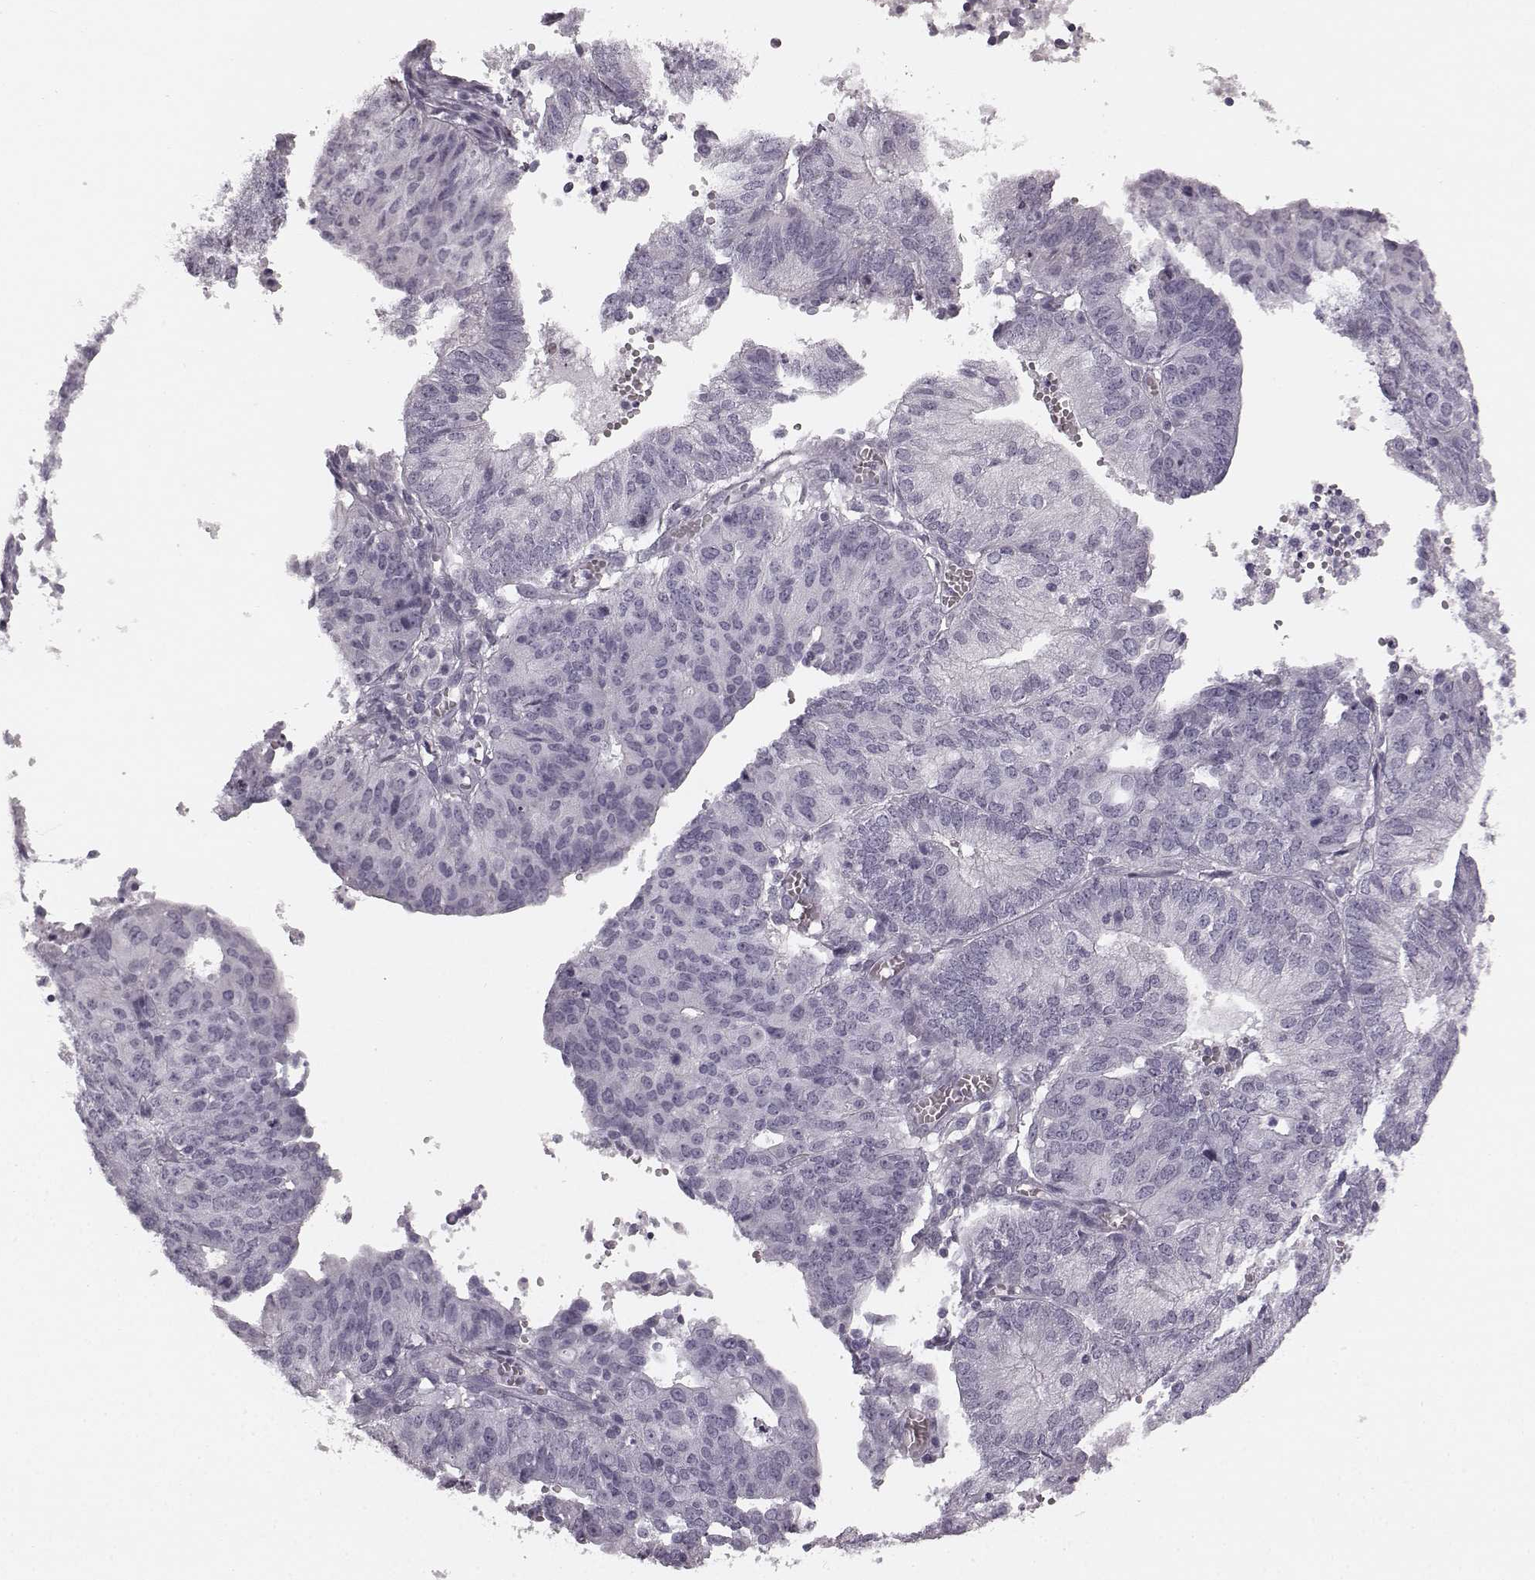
{"staining": {"intensity": "negative", "quantity": "none", "location": "none"}, "tissue": "endometrial cancer", "cell_type": "Tumor cells", "image_type": "cancer", "snomed": [{"axis": "morphology", "description": "Adenocarcinoma, NOS"}, {"axis": "topography", "description": "Endometrium"}], "caption": "DAB immunohistochemical staining of endometrial adenocarcinoma displays no significant expression in tumor cells. (DAB immunohistochemistry (IHC), high magnification).", "gene": "TMPRSS15", "patient": {"sex": "female", "age": 82}}